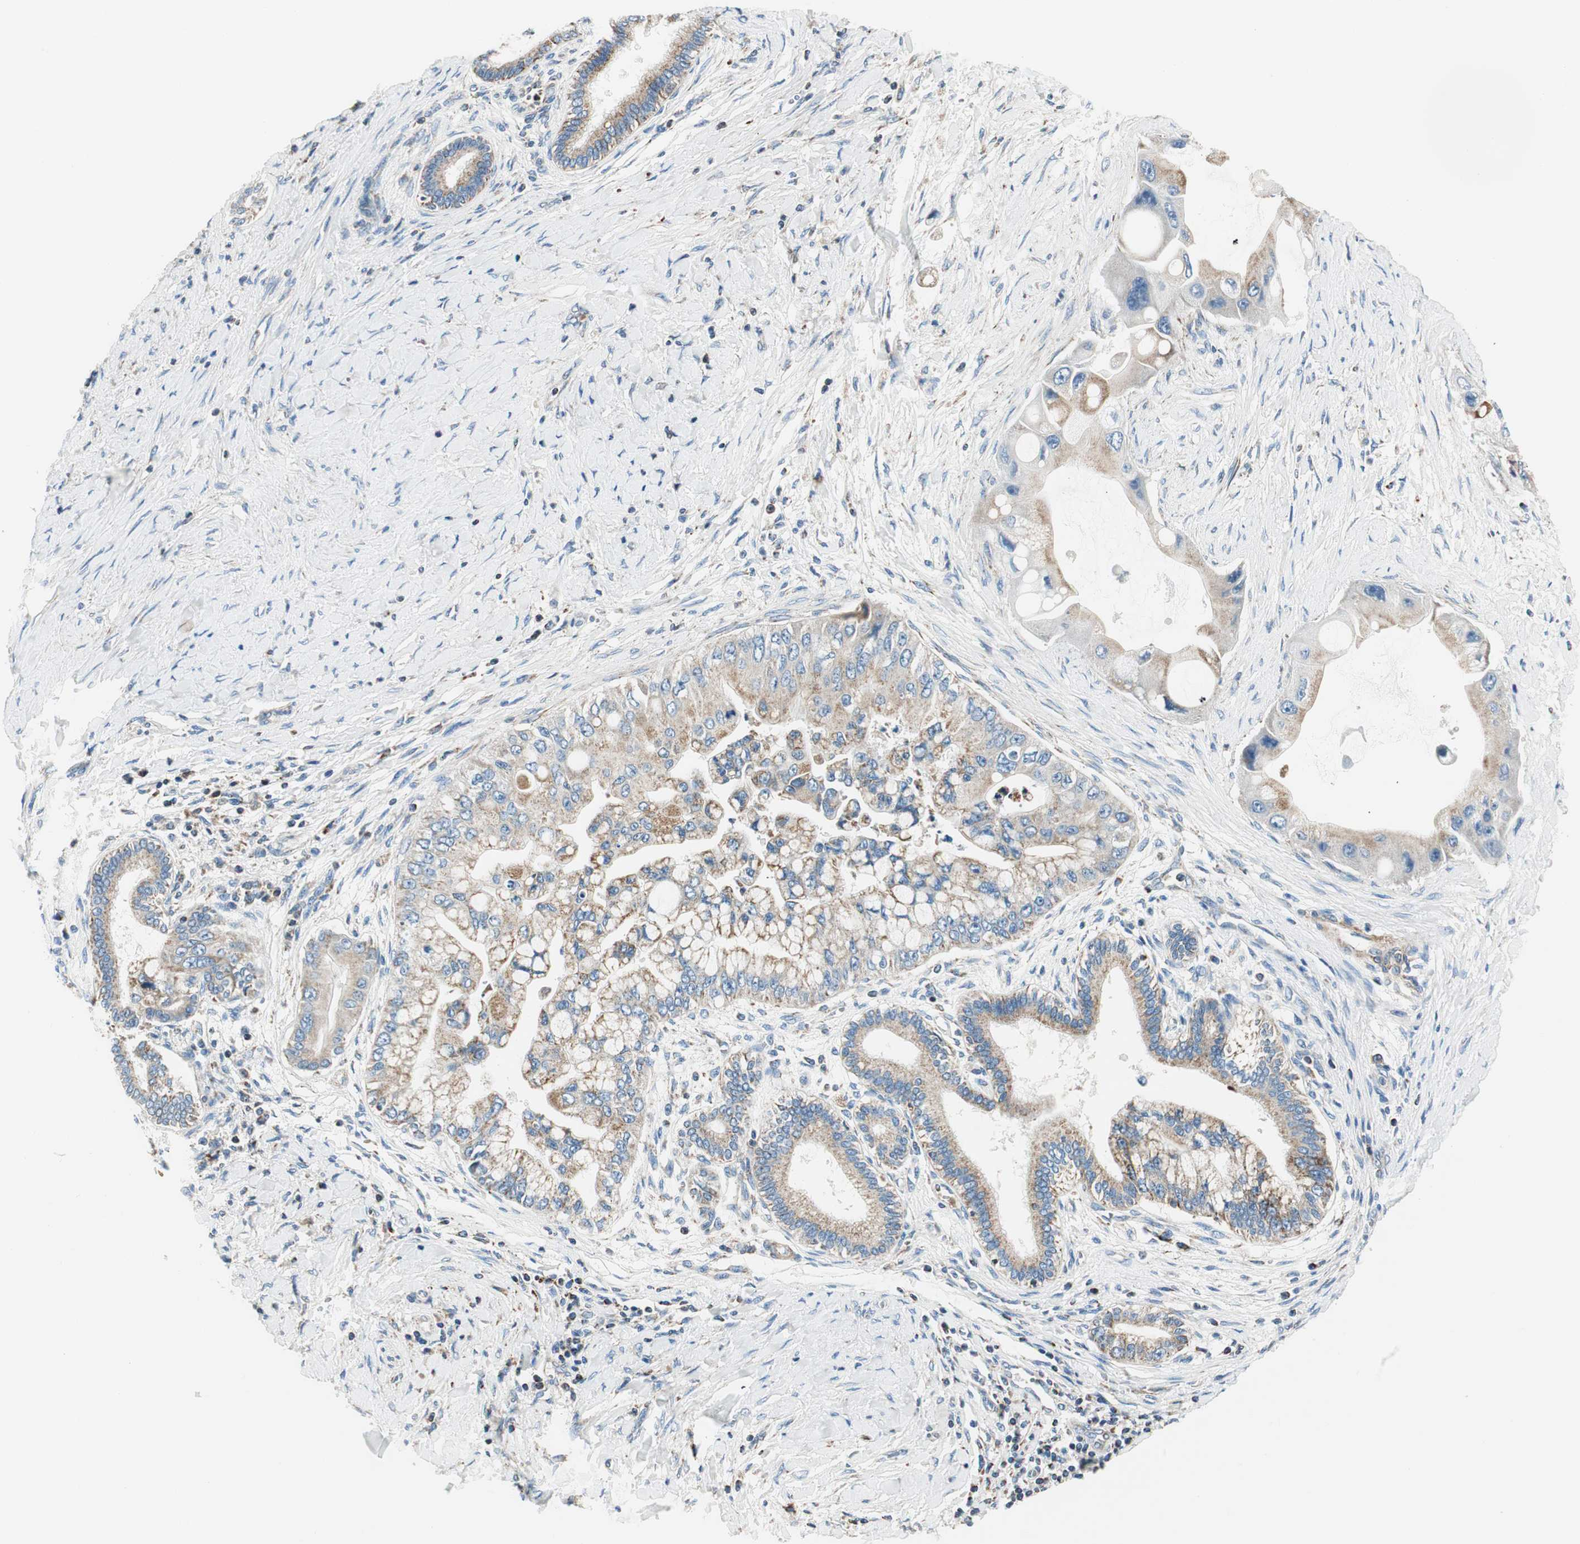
{"staining": {"intensity": "weak", "quantity": ">75%", "location": "cytoplasmic/membranous"}, "tissue": "liver cancer", "cell_type": "Tumor cells", "image_type": "cancer", "snomed": [{"axis": "morphology", "description": "Normal tissue, NOS"}, {"axis": "morphology", "description": "Cholangiocarcinoma"}, {"axis": "topography", "description": "Liver"}, {"axis": "topography", "description": "Peripheral nerve tissue"}], "caption": "Liver cholangiocarcinoma stained for a protein (brown) displays weak cytoplasmic/membranous positive positivity in about >75% of tumor cells.", "gene": "RORB", "patient": {"sex": "male", "age": 50}}